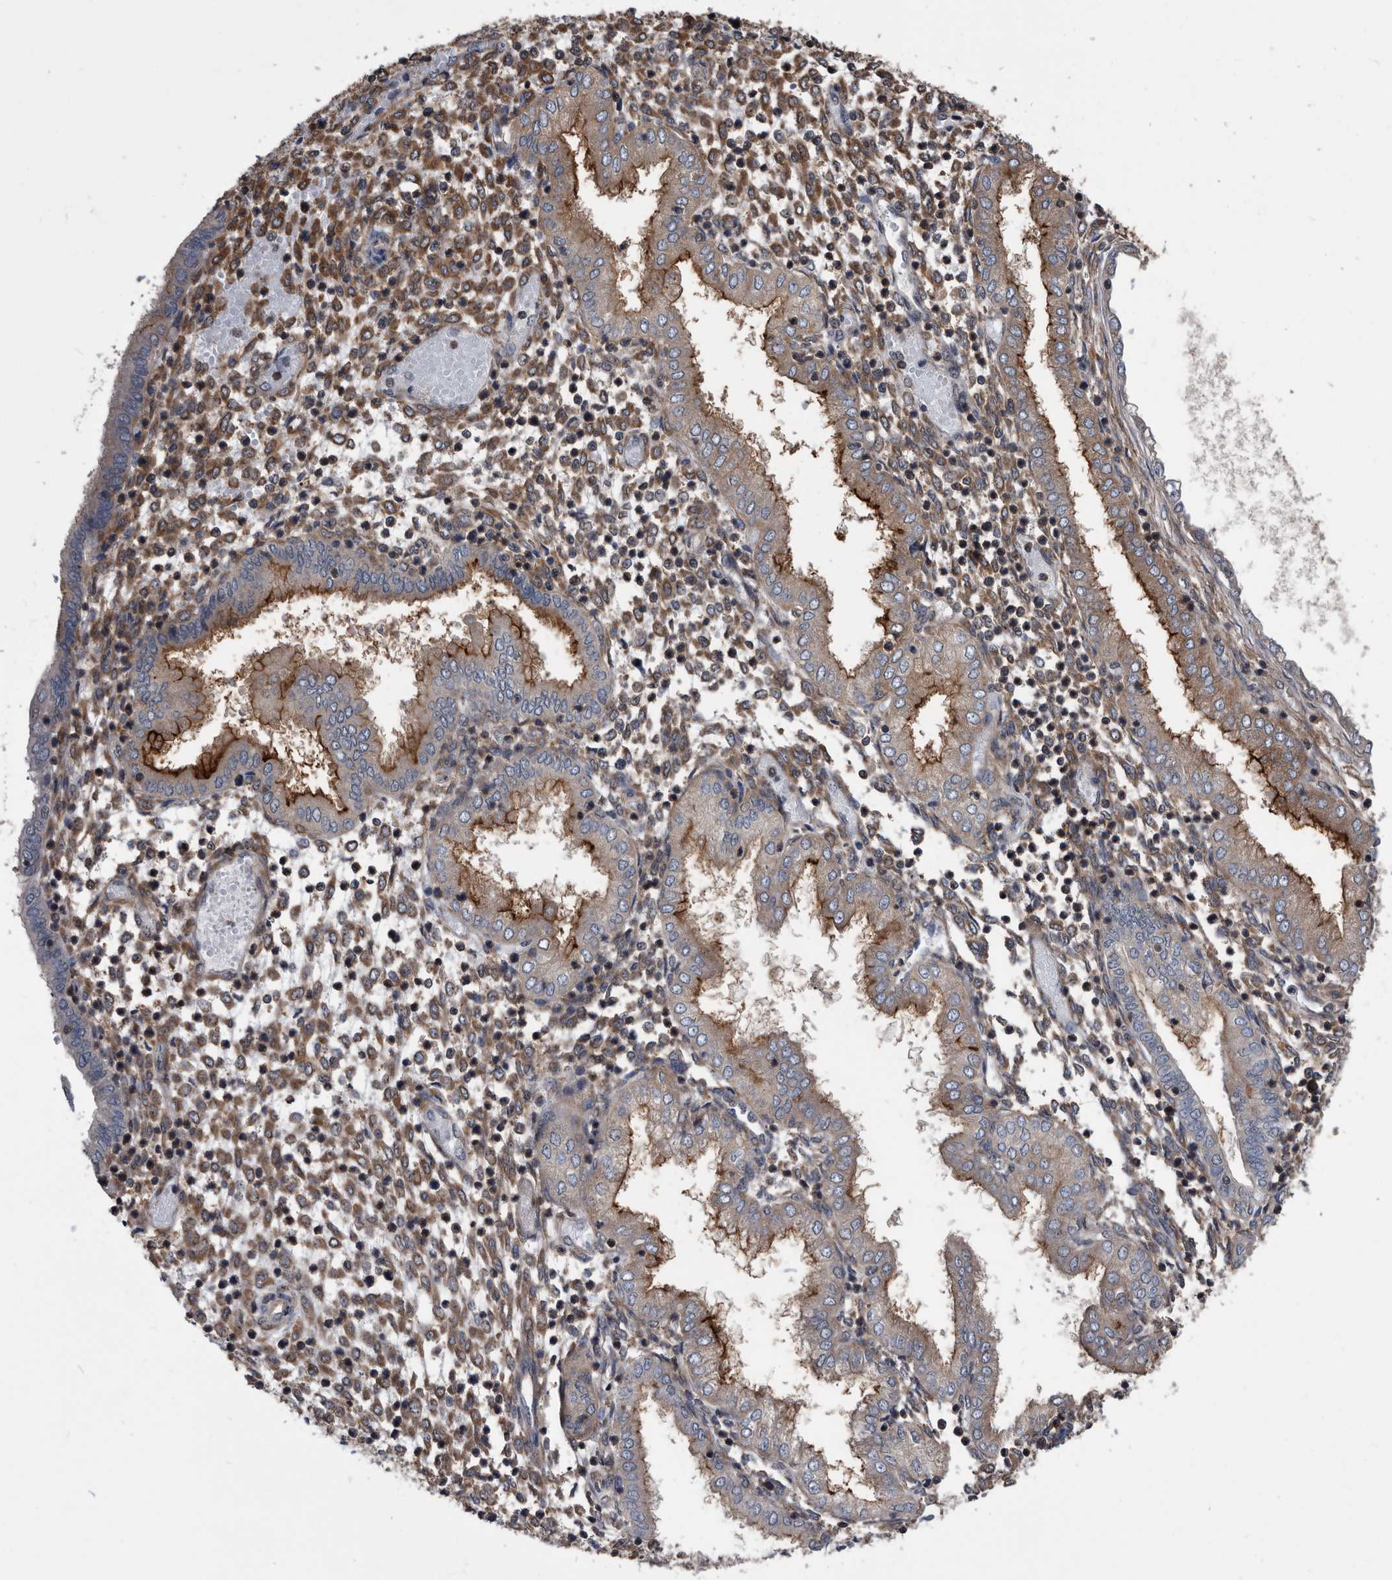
{"staining": {"intensity": "moderate", "quantity": "25%-75%", "location": "cytoplasmic/membranous"}, "tissue": "endometrium", "cell_type": "Cells in endometrial stroma", "image_type": "normal", "snomed": [{"axis": "morphology", "description": "Normal tissue, NOS"}, {"axis": "topography", "description": "Endometrium"}], "caption": "This micrograph displays normal endometrium stained with IHC to label a protein in brown. The cytoplasmic/membranous of cells in endometrial stroma show moderate positivity for the protein. Nuclei are counter-stained blue.", "gene": "NRBP1", "patient": {"sex": "female", "age": 53}}